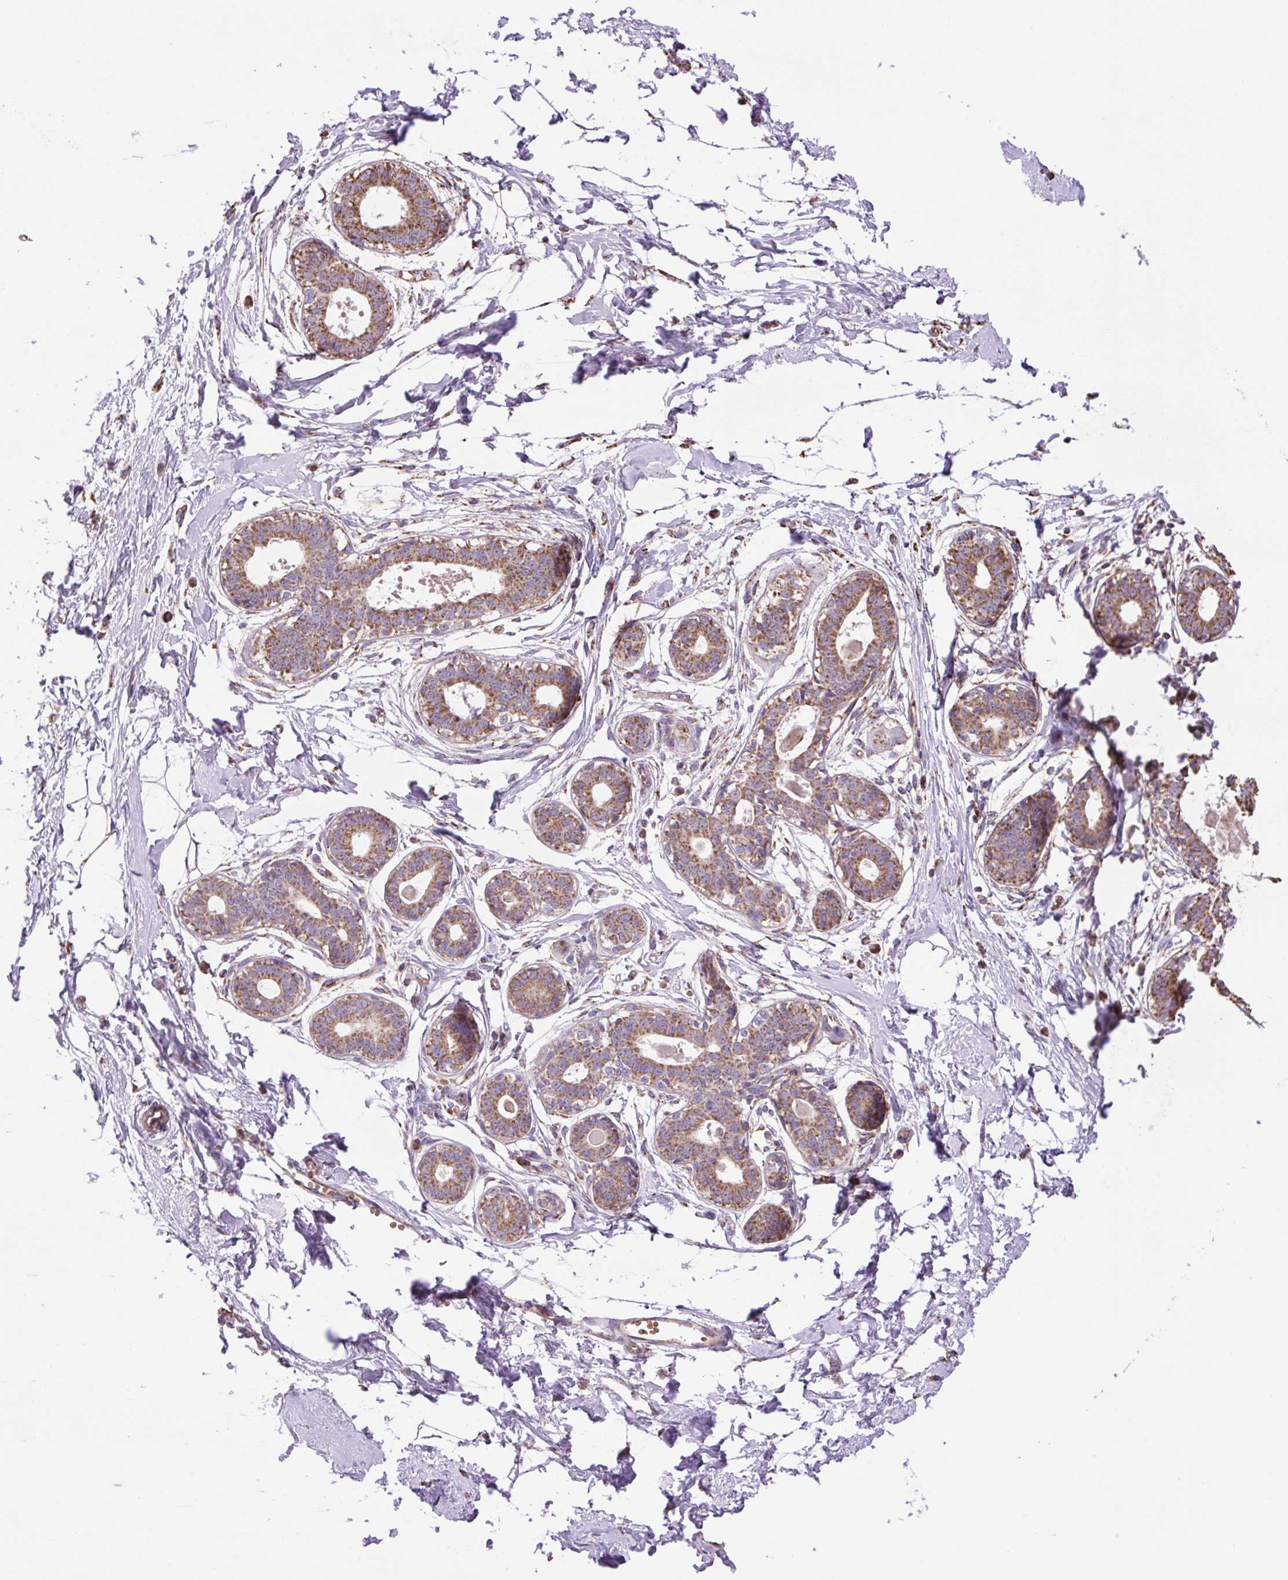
{"staining": {"intensity": "weak", "quantity": "<25%", "location": "cytoplasmic/membranous"}, "tissue": "breast", "cell_type": "Adipocytes", "image_type": "normal", "snomed": [{"axis": "morphology", "description": "Normal tissue, NOS"}, {"axis": "topography", "description": "Breast"}], "caption": "The histopathology image demonstrates no staining of adipocytes in normal breast. The staining is performed using DAB (3,3'-diaminobenzidine) brown chromogen with nuclei counter-stained in using hematoxylin.", "gene": "PLCG1", "patient": {"sex": "female", "age": 45}}